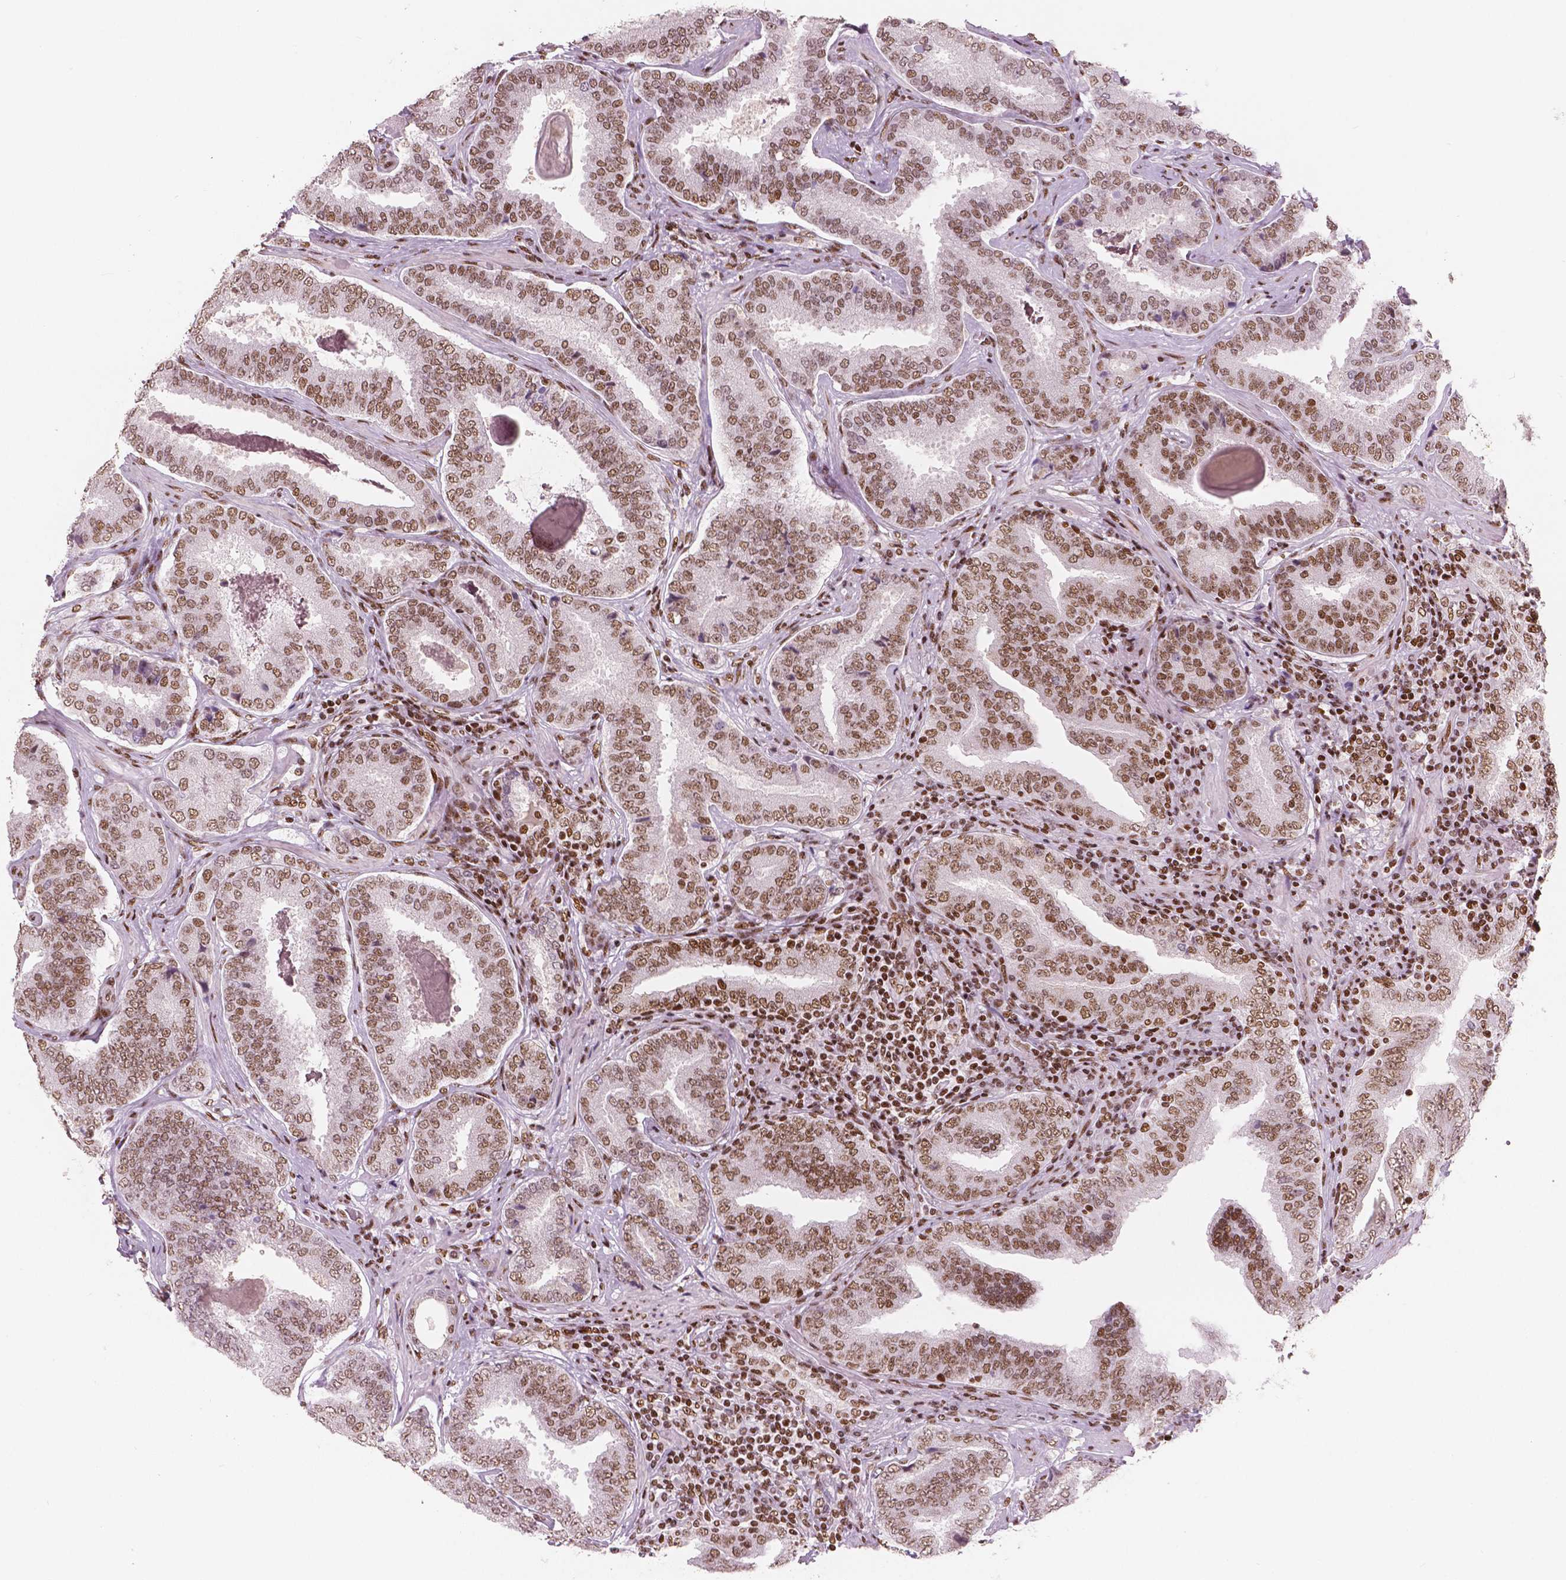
{"staining": {"intensity": "moderate", "quantity": ">75%", "location": "nuclear"}, "tissue": "prostate cancer", "cell_type": "Tumor cells", "image_type": "cancer", "snomed": [{"axis": "morphology", "description": "Adenocarcinoma, NOS"}, {"axis": "topography", "description": "Prostate"}], "caption": "An immunohistochemistry micrograph of neoplastic tissue is shown. Protein staining in brown labels moderate nuclear positivity in prostate cancer within tumor cells. The protein is shown in brown color, while the nuclei are stained blue.", "gene": "BRD4", "patient": {"sex": "male", "age": 64}}